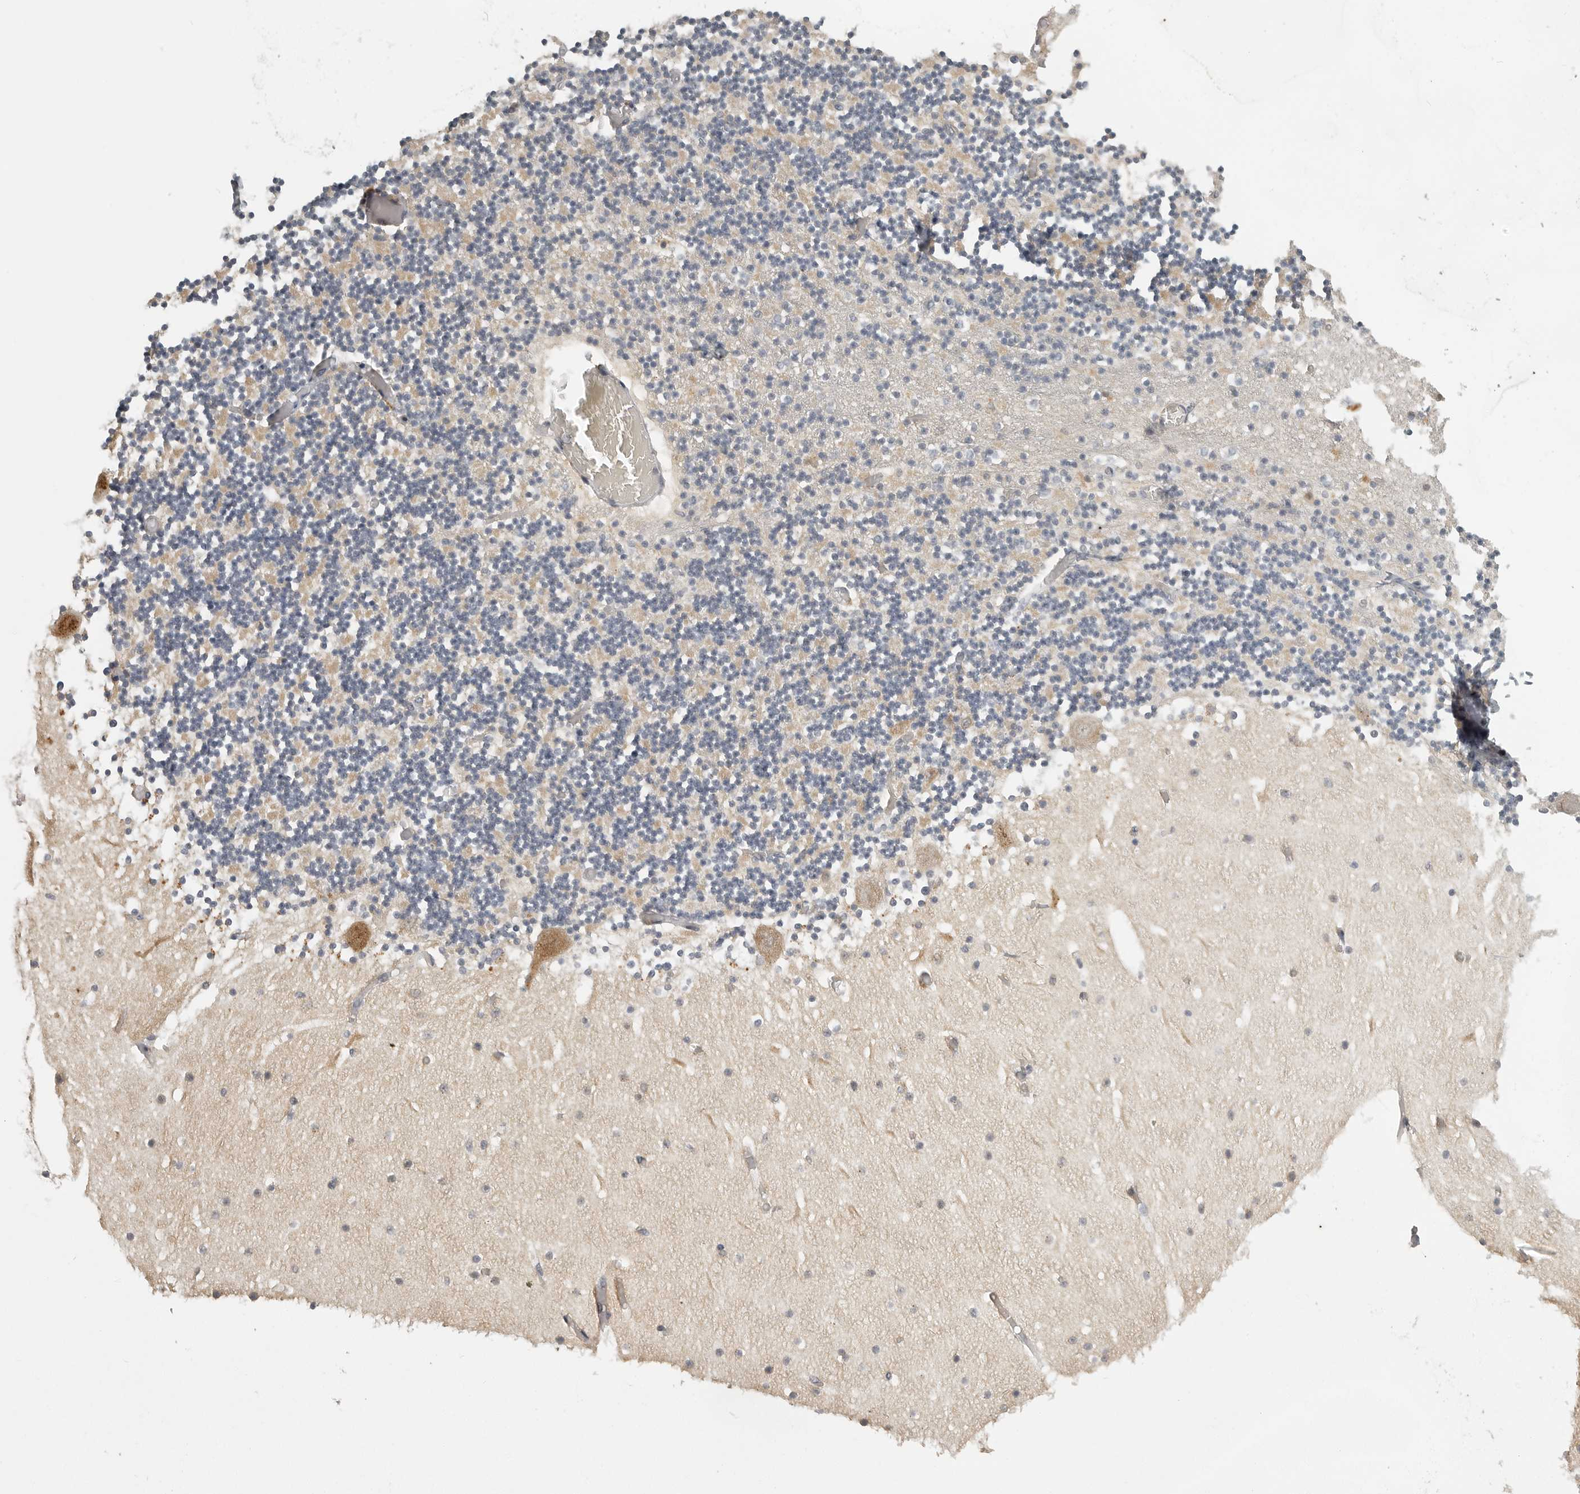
{"staining": {"intensity": "weak", "quantity": "<25%", "location": "cytoplasmic/membranous"}, "tissue": "cerebellum", "cell_type": "Cells in granular layer", "image_type": "normal", "snomed": [{"axis": "morphology", "description": "Normal tissue, NOS"}, {"axis": "topography", "description": "Cerebellum"}], "caption": "This is a histopathology image of immunohistochemistry staining of normal cerebellum, which shows no expression in cells in granular layer.", "gene": "UROD", "patient": {"sex": "female", "age": 28}}